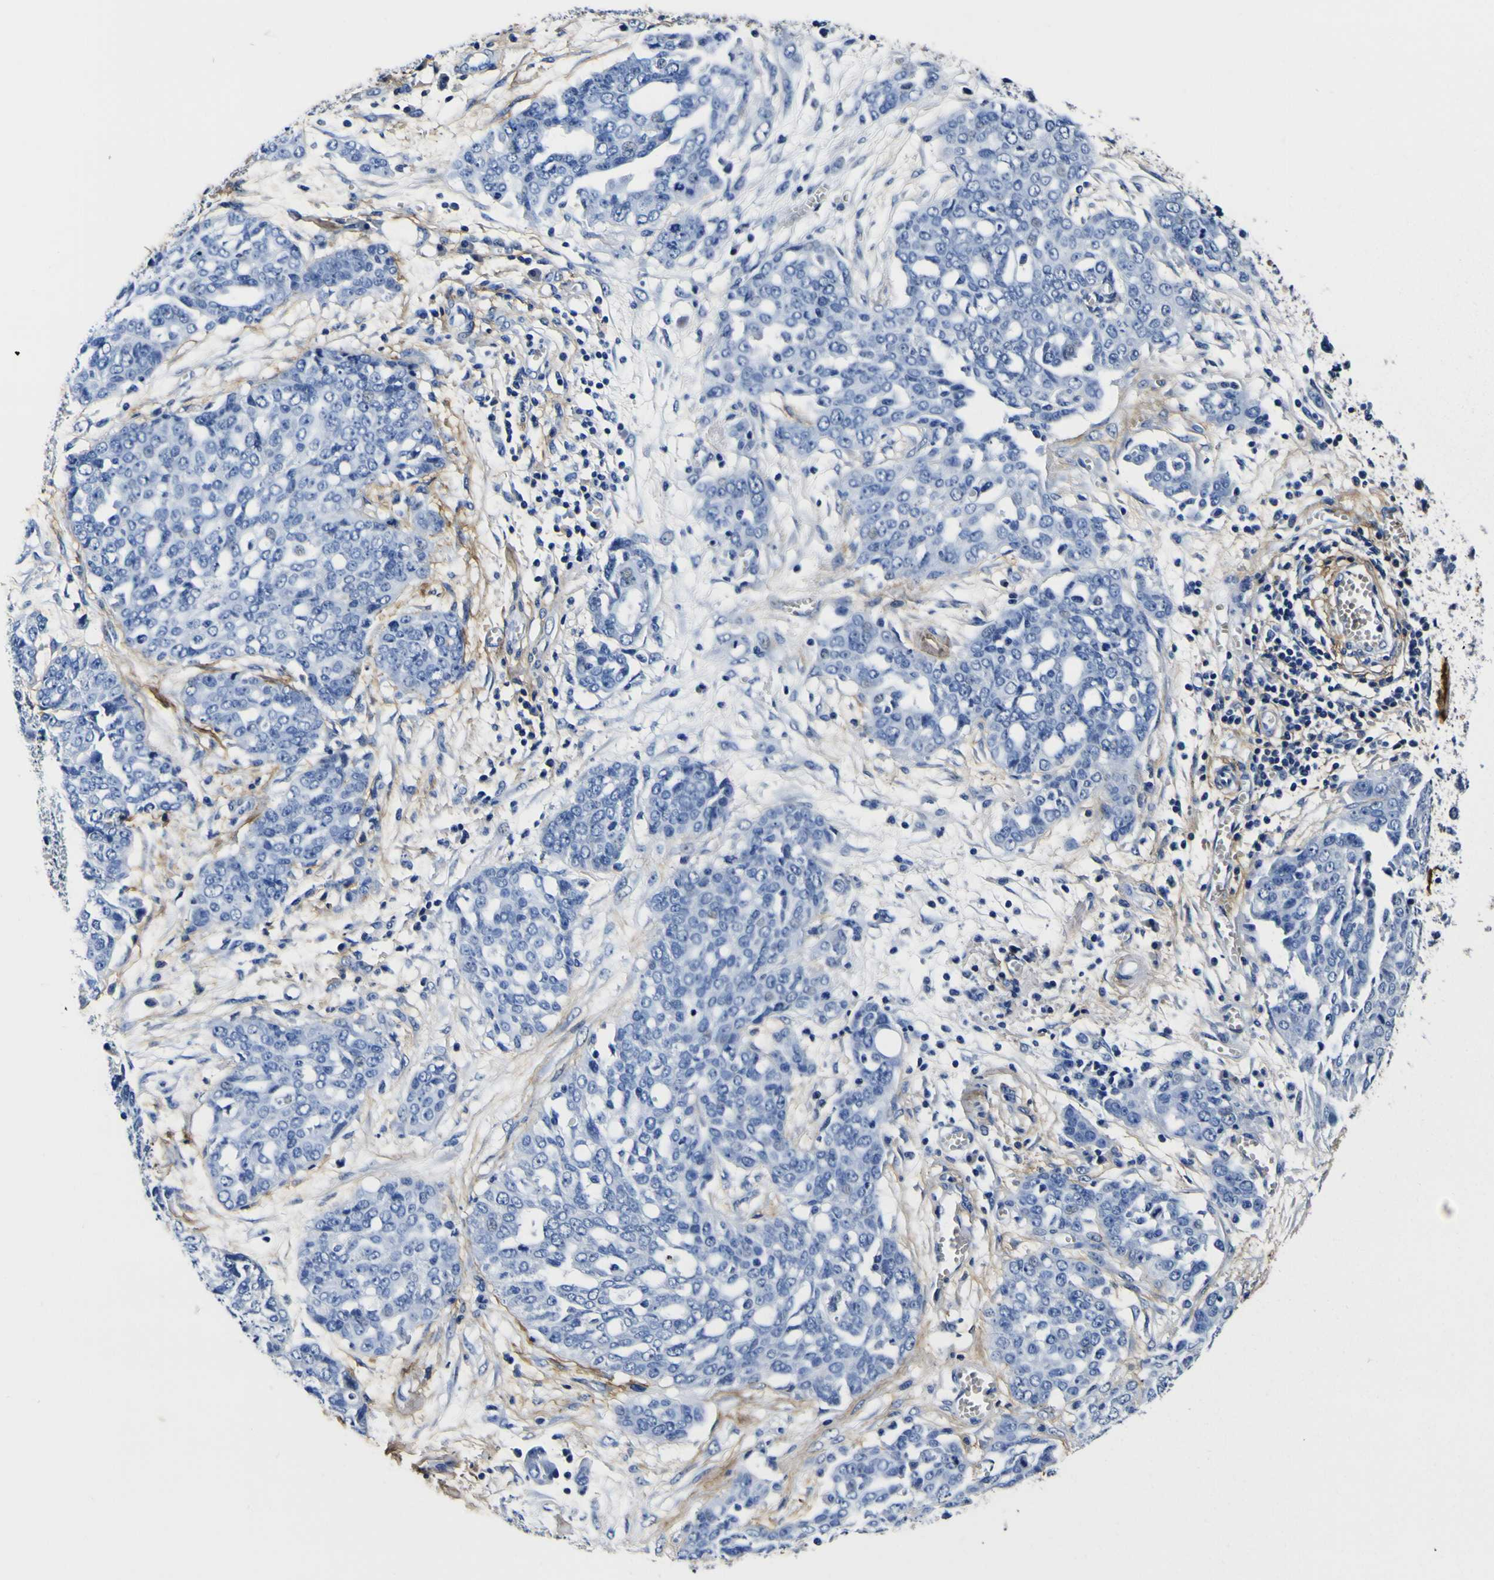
{"staining": {"intensity": "negative", "quantity": "none", "location": "none"}, "tissue": "ovarian cancer", "cell_type": "Tumor cells", "image_type": "cancer", "snomed": [{"axis": "morphology", "description": "Cystadenocarcinoma, serous, NOS"}, {"axis": "topography", "description": "Soft tissue"}, {"axis": "topography", "description": "Ovary"}], "caption": "A high-resolution image shows immunohistochemistry (IHC) staining of ovarian cancer, which exhibits no significant positivity in tumor cells.", "gene": "POSTN", "patient": {"sex": "female", "age": 57}}